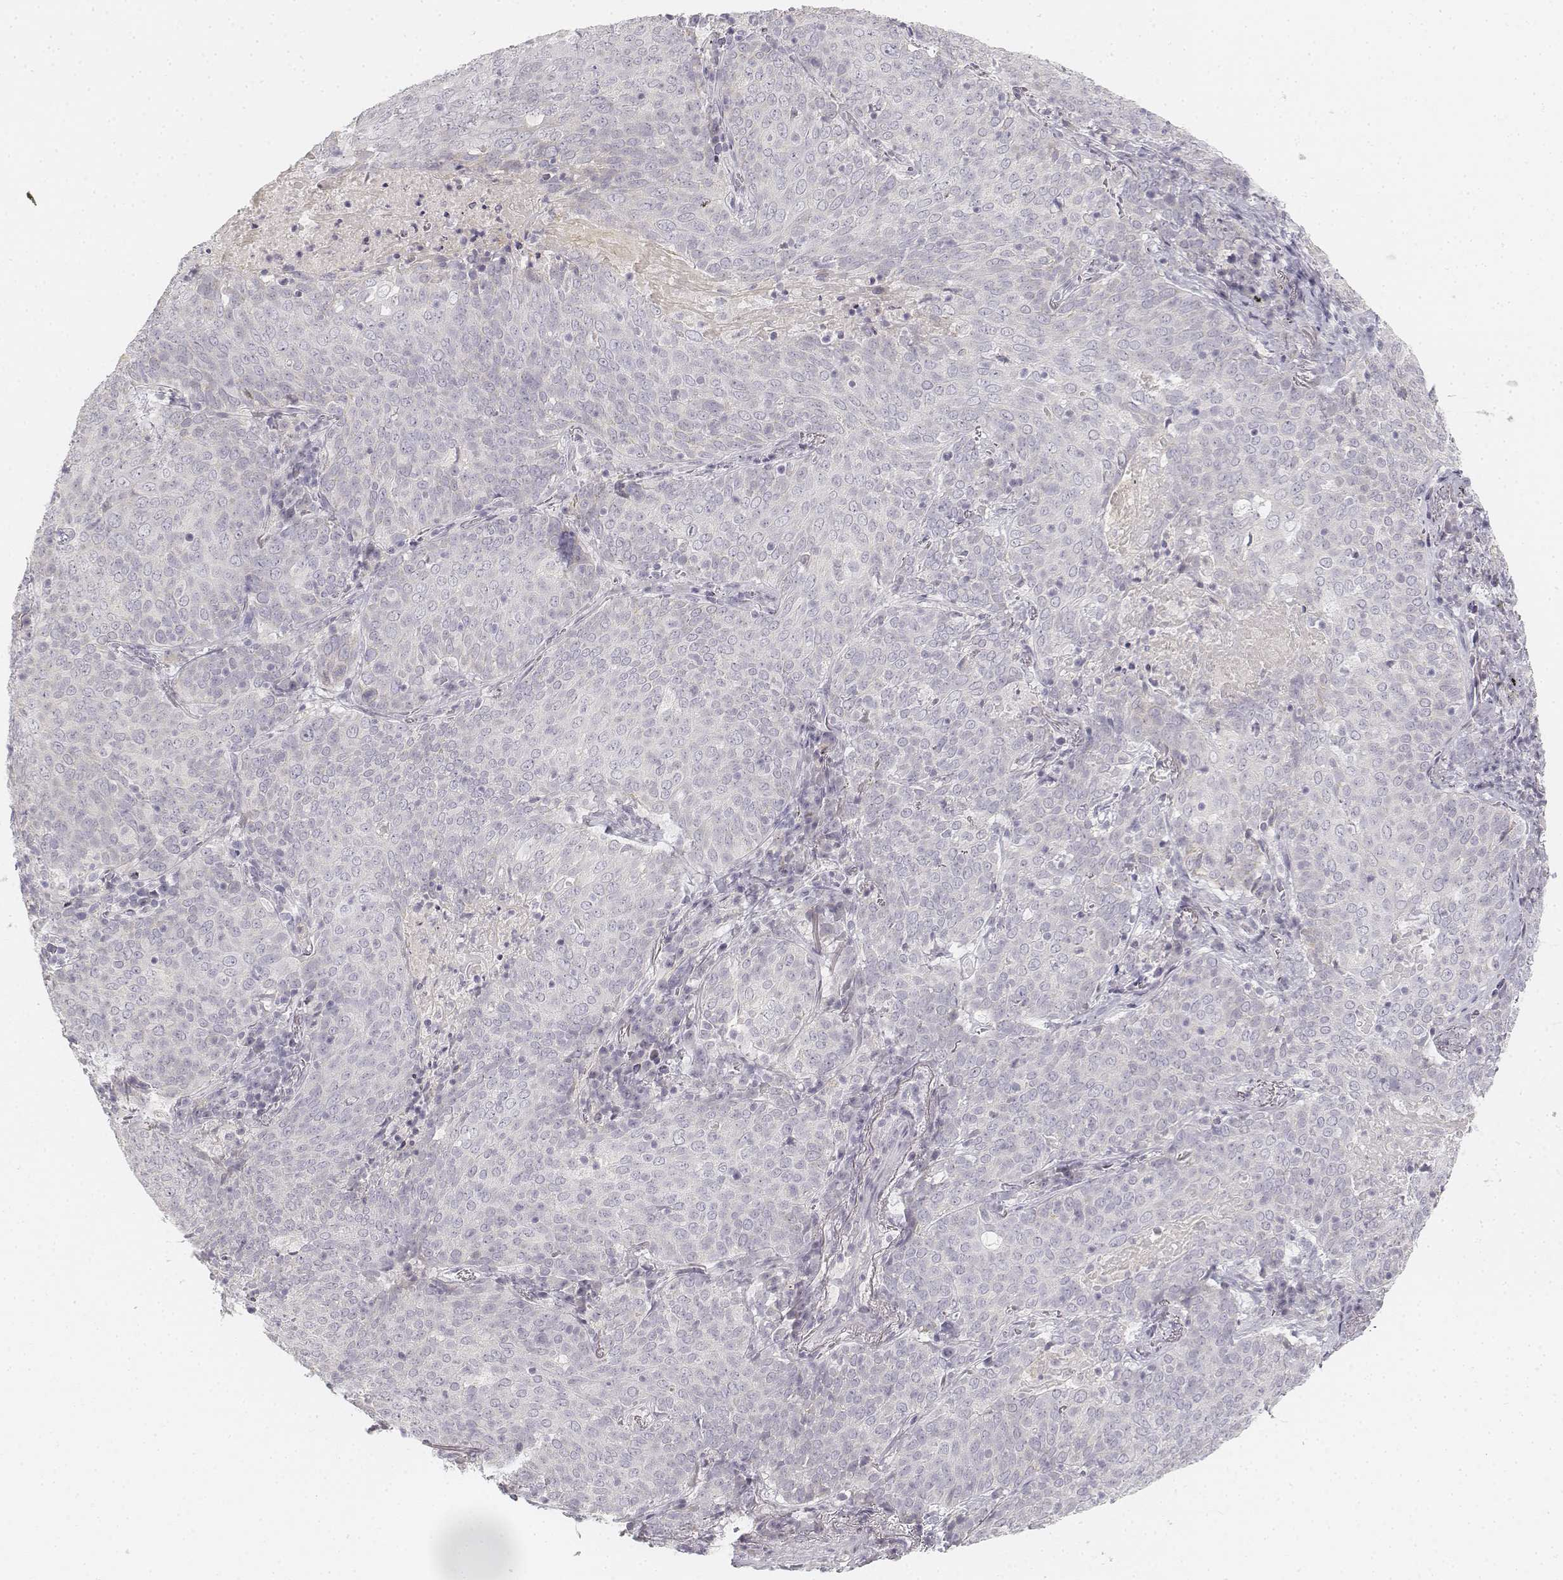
{"staining": {"intensity": "negative", "quantity": "none", "location": "none"}, "tissue": "lung cancer", "cell_type": "Tumor cells", "image_type": "cancer", "snomed": [{"axis": "morphology", "description": "Squamous cell carcinoma, NOS"}, {"axis": "topography", "description": "Lung"}], "caption": "Tumor cells are negative for protein expression in human squamous cell carcinoma (lung). (Brightfield microscopy of DAB (3,3'-diaminobenzidine) immunohistochemistry at high magnification).", "gene": "DSG4", "patient": {"sex": "male", "age": 82}}